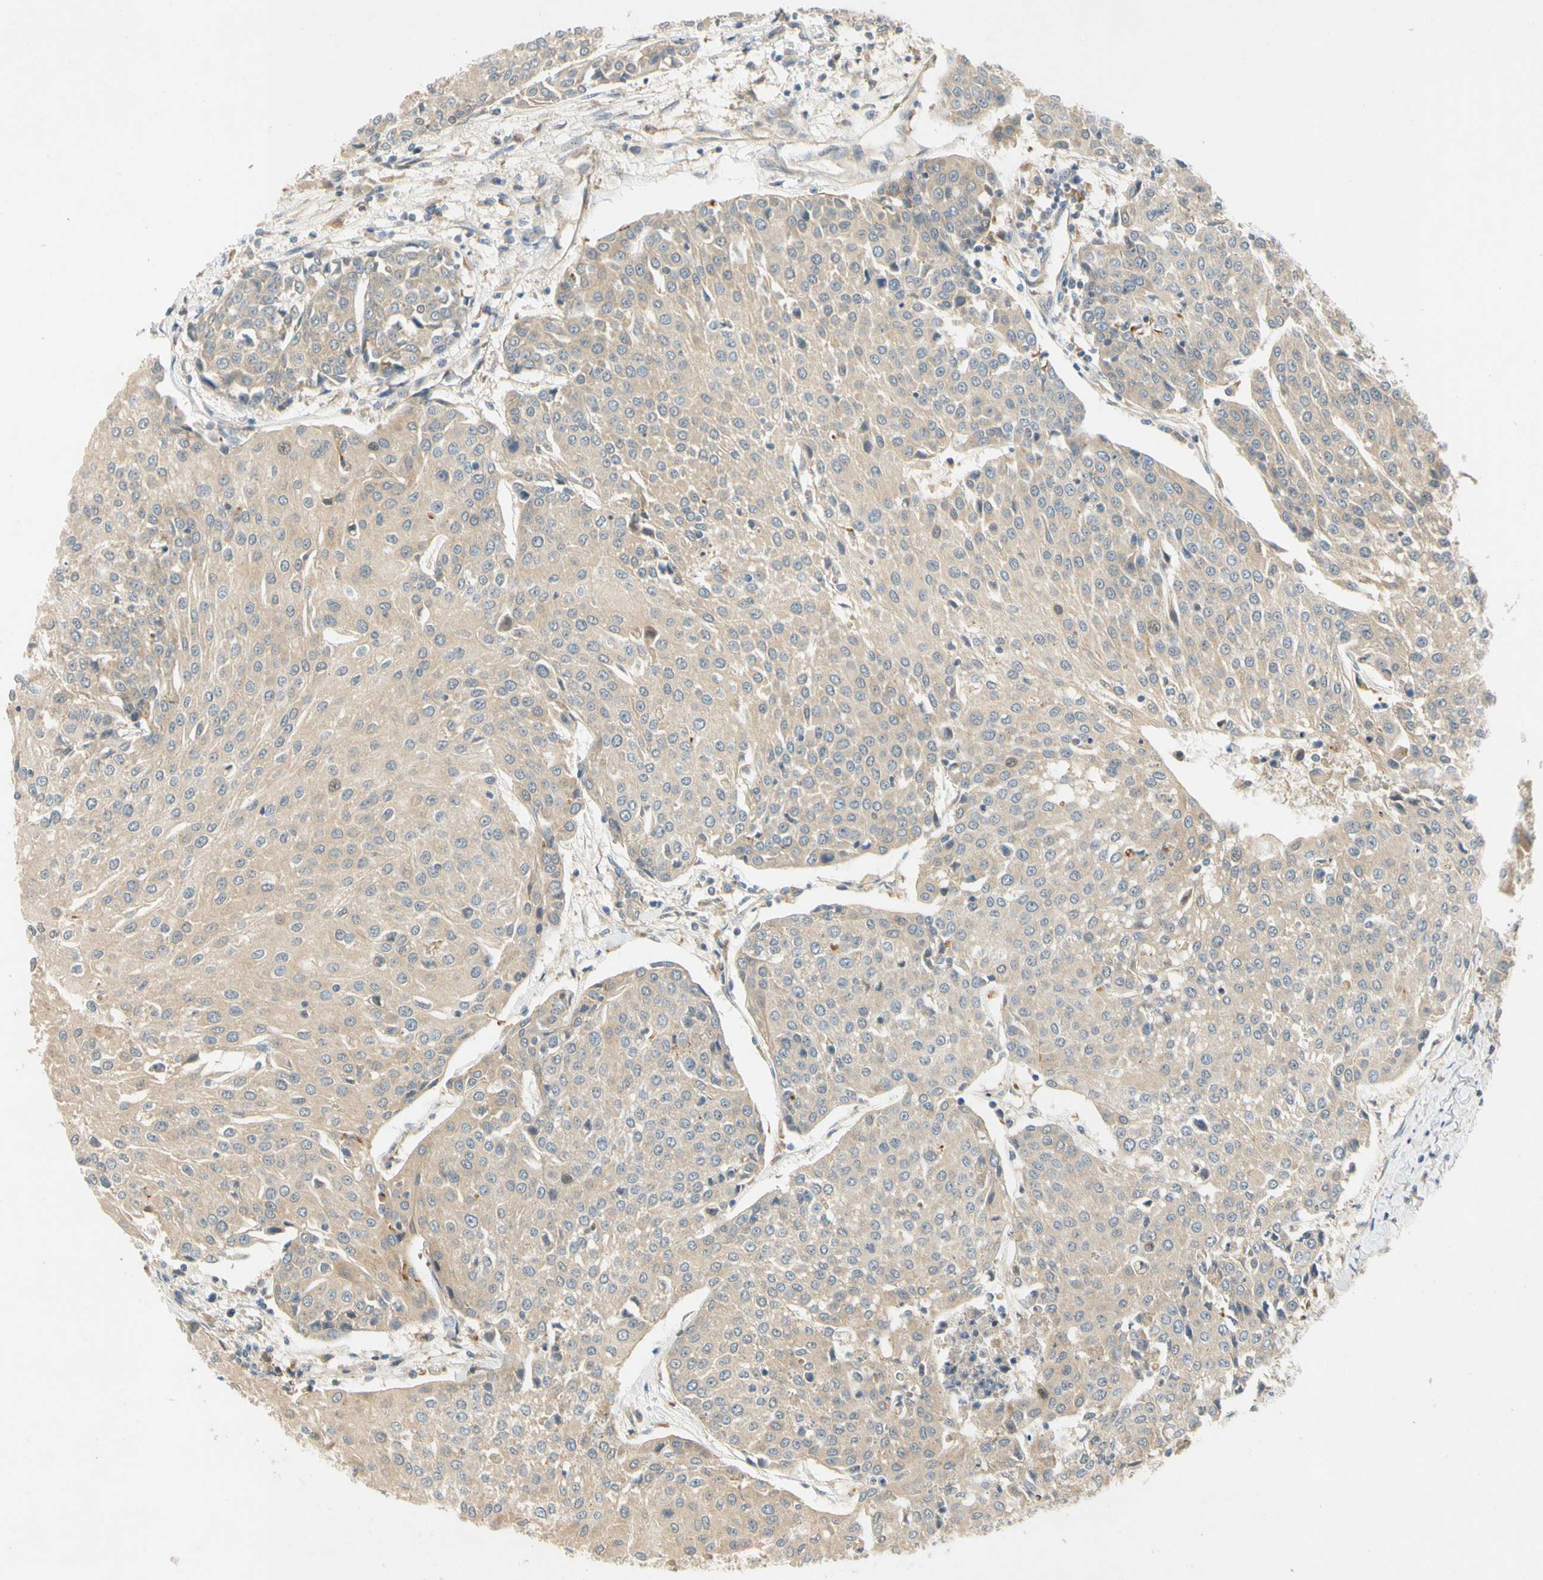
{"staining": {"intensity": "weak", "quantity": "25%-75%", "location": "cytoplasmic/membranous"}, "tissue": "urothelial cancer", "cell_type": "Tumor cells", "image_type": "cancer", "snomed": [{"axis": "morphology", "description": "Urothelial carcinoma, High grade"}, {"axis": "topography", "description": "Urinary bladder"}], "caption": "Immunohistochemistry (IHC) of urothelial cancer reveals low levels of weak cytoplasmic/membranous staining in about 25%-75% of tumor cells.", "gene": "GATD1", "patient": {"sex": "female", "age": 85}}